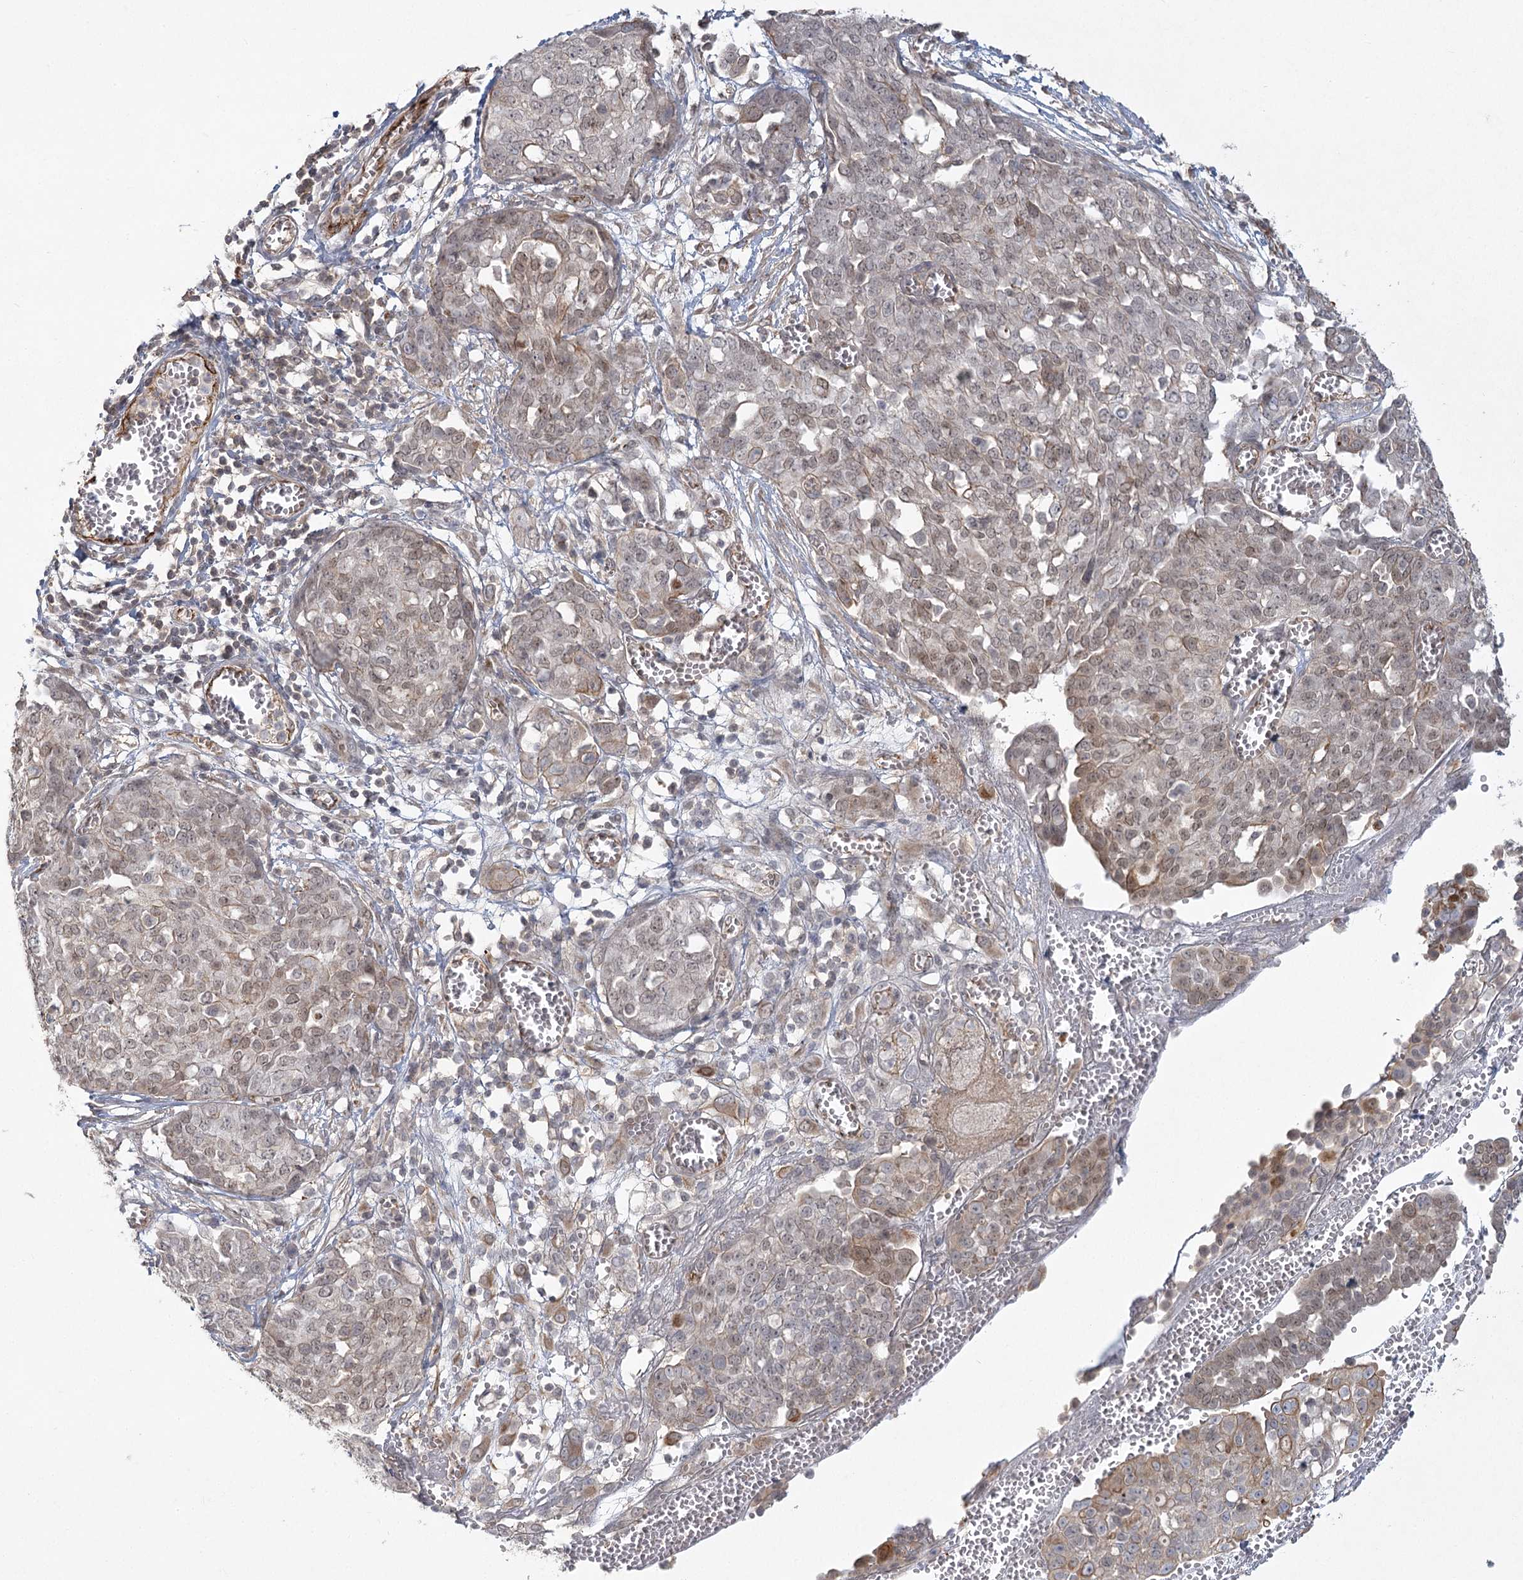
{"staining": {"intensity": "weak", "quantity": "<25%", "location": "nuclear"}, "tissue": "ovarian cancer", "cell_type": "Tumor cells", "image_type": "cancer", "snomed": [{"axis": "morphology", "description": "Cystadenocarcinoma, serous, NOS"}, {"axis": "topography", "description": "Soft tissue"}, {"axis": "topography", "description": "Ovary"}], "caption": "This is an immunohistochemistry (IHC) image of human ovarian serous cystadenocarcinoma. There is no positivity in tumor cells.", "gene": "KBTBD4", "patient": {"sex": "female", "age": 57}}